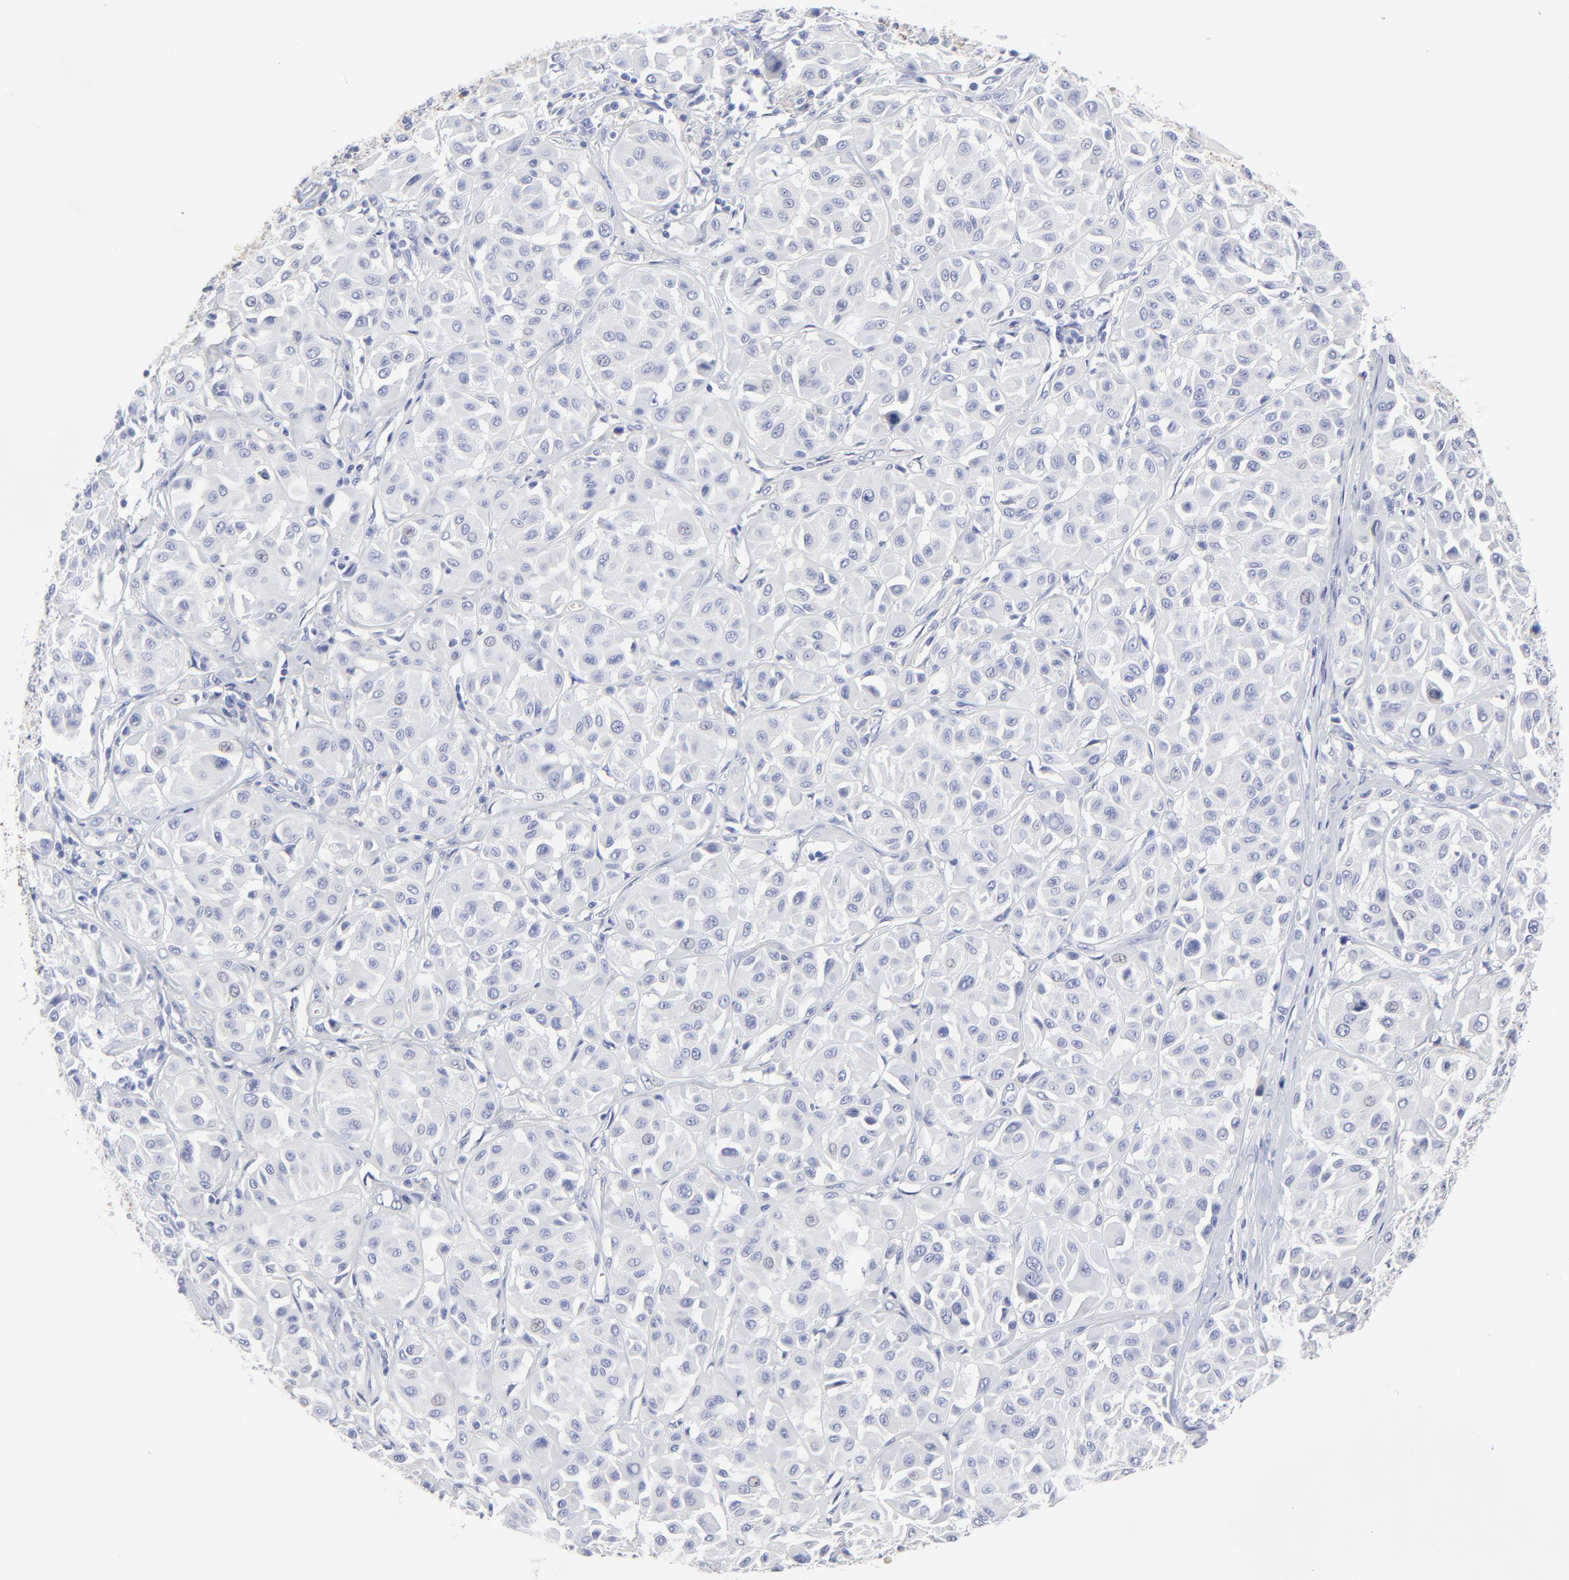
{"staining": {"intensity": "negative", "quantity": "none", "location": "none"}, "tissue": "melanoma", "cell_type": "Tumor cells", "image_type": "cancer", "snomed": [{"axis": "morphology", "description": "Malignant melanoma, Metastatic site"}, {"axis": "topography", "description": "Soft tissue"}], "caption": "DAB (3,3'-diaminobenzidine) immunohistochemical staining of malignant melanoma (metastatic site) reveals no significant staining in tumor cells.", "gene": "CNTN3", "patient": {"sex": "male", "age": 41}}